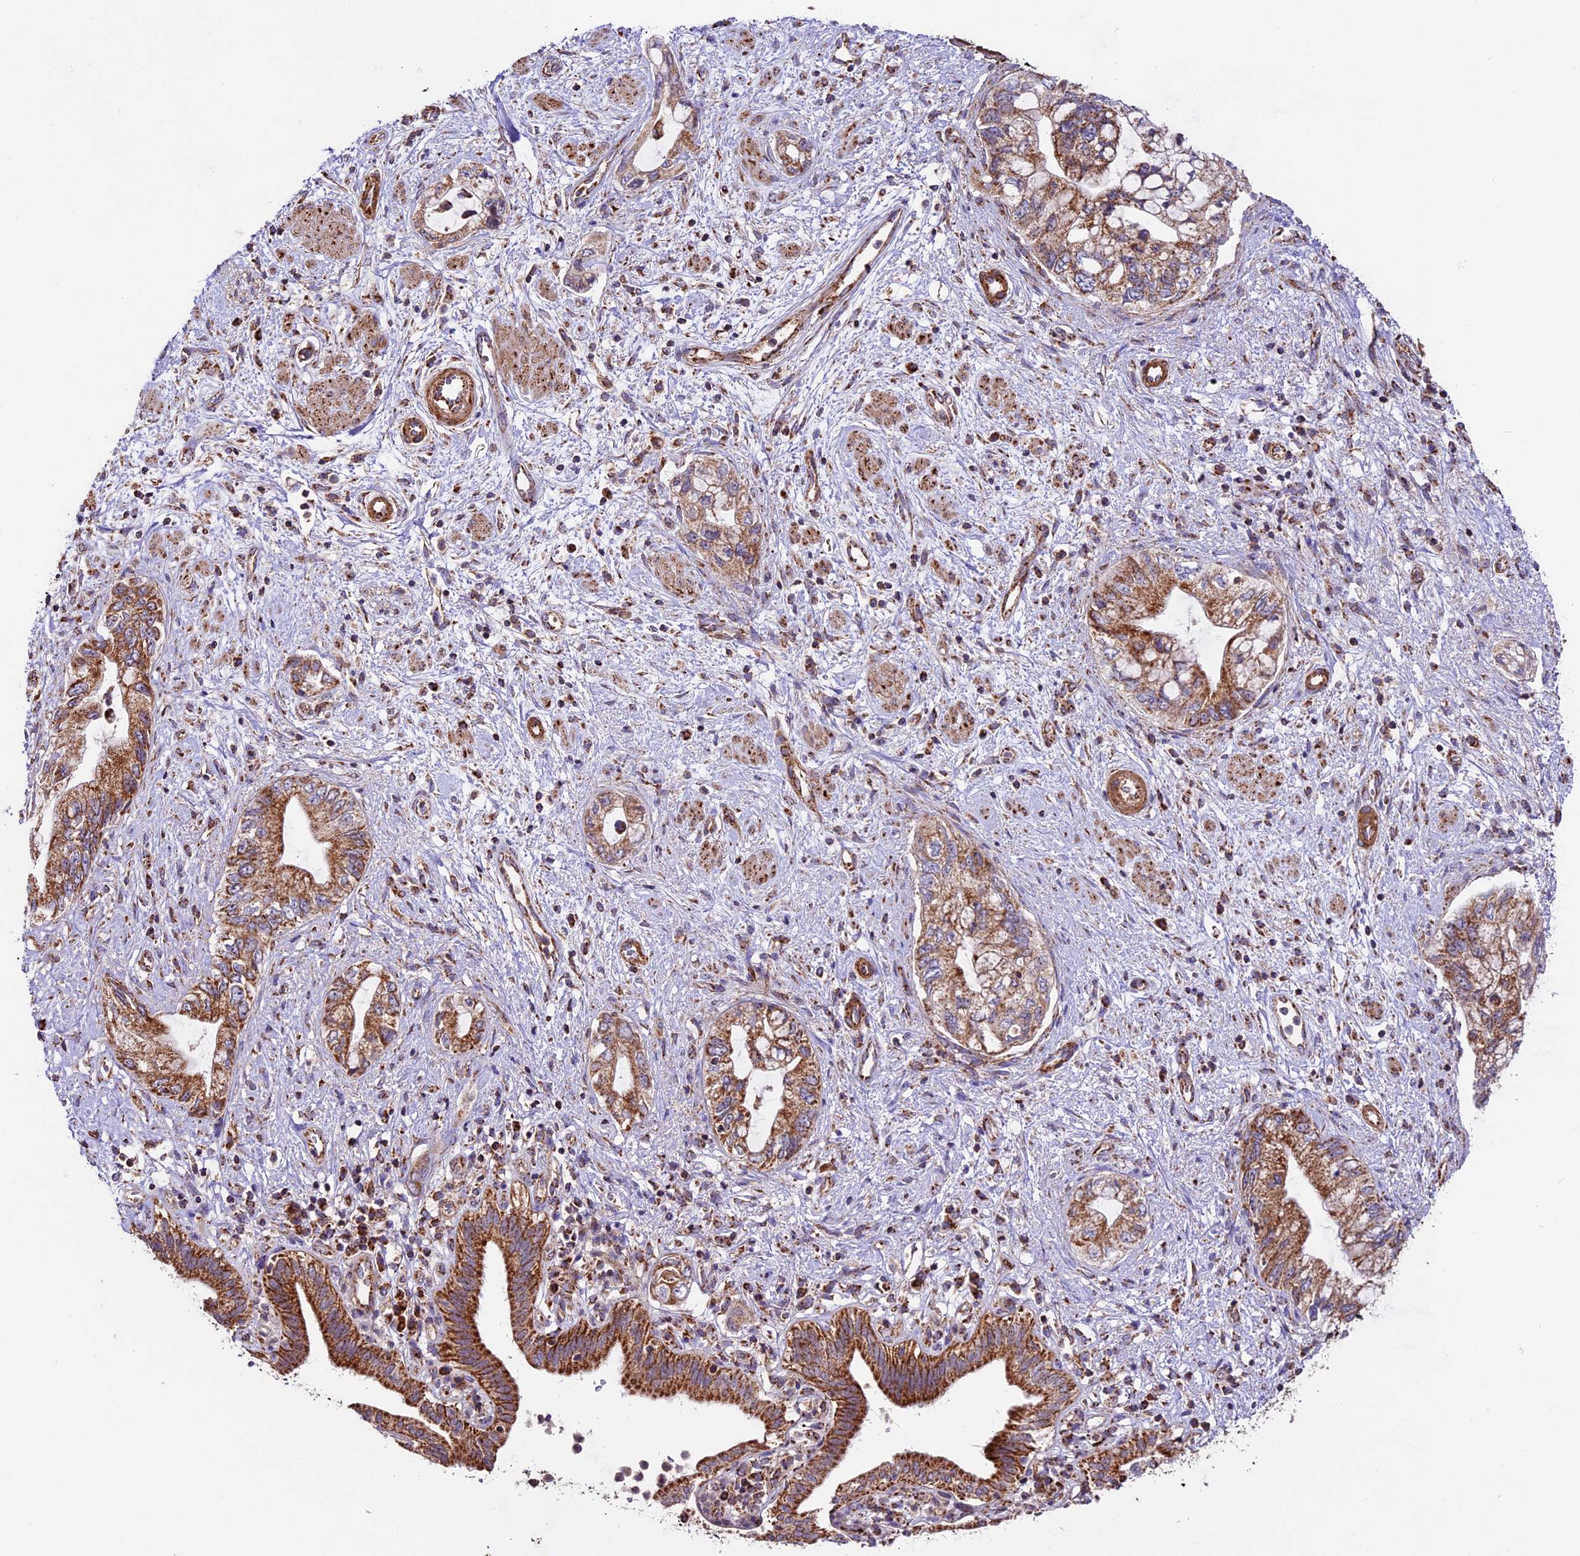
{"staining": {"intensity": "strong", "quantity": "25%-75%", "location": "cytoplasmic/membranous"}, "tissue": "pancreatic cancer", "cell_type": "Tumor cells", "image_type": "cancer", "snomed": [{"axis": "morphology", "description": "Adenocarcinoma, NOS"}, {"axis": "topography", "description": "Pancreas"}], "caption": "Immunohistochemistry (IHC) micrograph of pancreatic cancer (adenocarcinoma) stained for a protein (brown), which exhibits high levels of strong cytoplasmic/membranous expression in approximately 25%-75% of tumor cells.", "gene": "NDUFA8", "patient": {"sex": "female", "age": 73}}